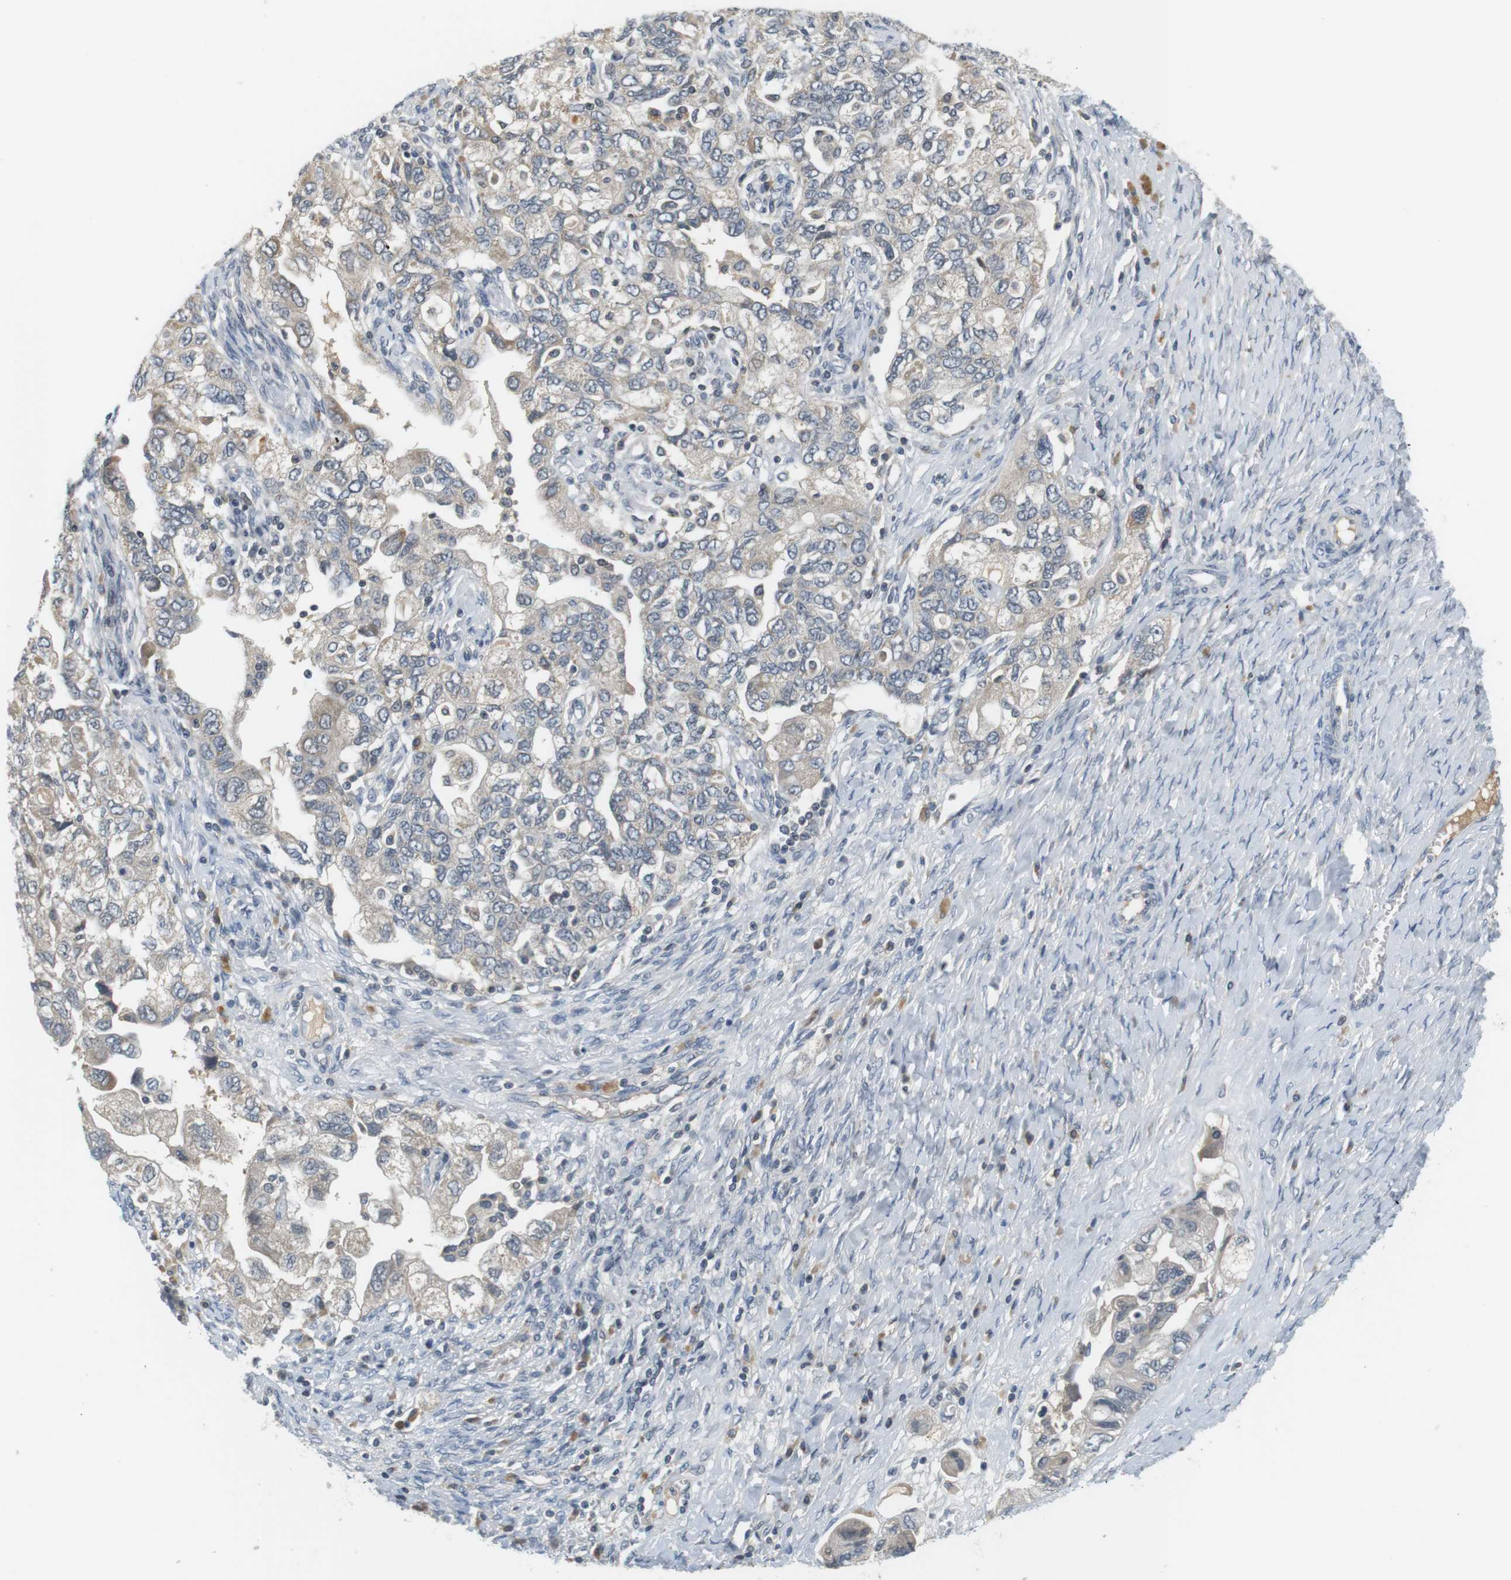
{"staining": {"intensity": "negative", "quantity": "none", "location": "none"}, "tissue": "ovarian cancer", "cell_type": "Tumor cells", "image_type": "cancer", "snomed": [{"axis": "morphology", "description": "Carcinoma, NOS"}, {"axis": "morphology", "description": "Cystadenocarcinoma, serous, NOS"}, {"axis": "topography", "description": "Ovary"}], "caption": "Image shows no protein expression in tumor cells of ovarian cancer tissue.", "gene": "WNT7A", "patient": {"sex": "female", "age": 69}}